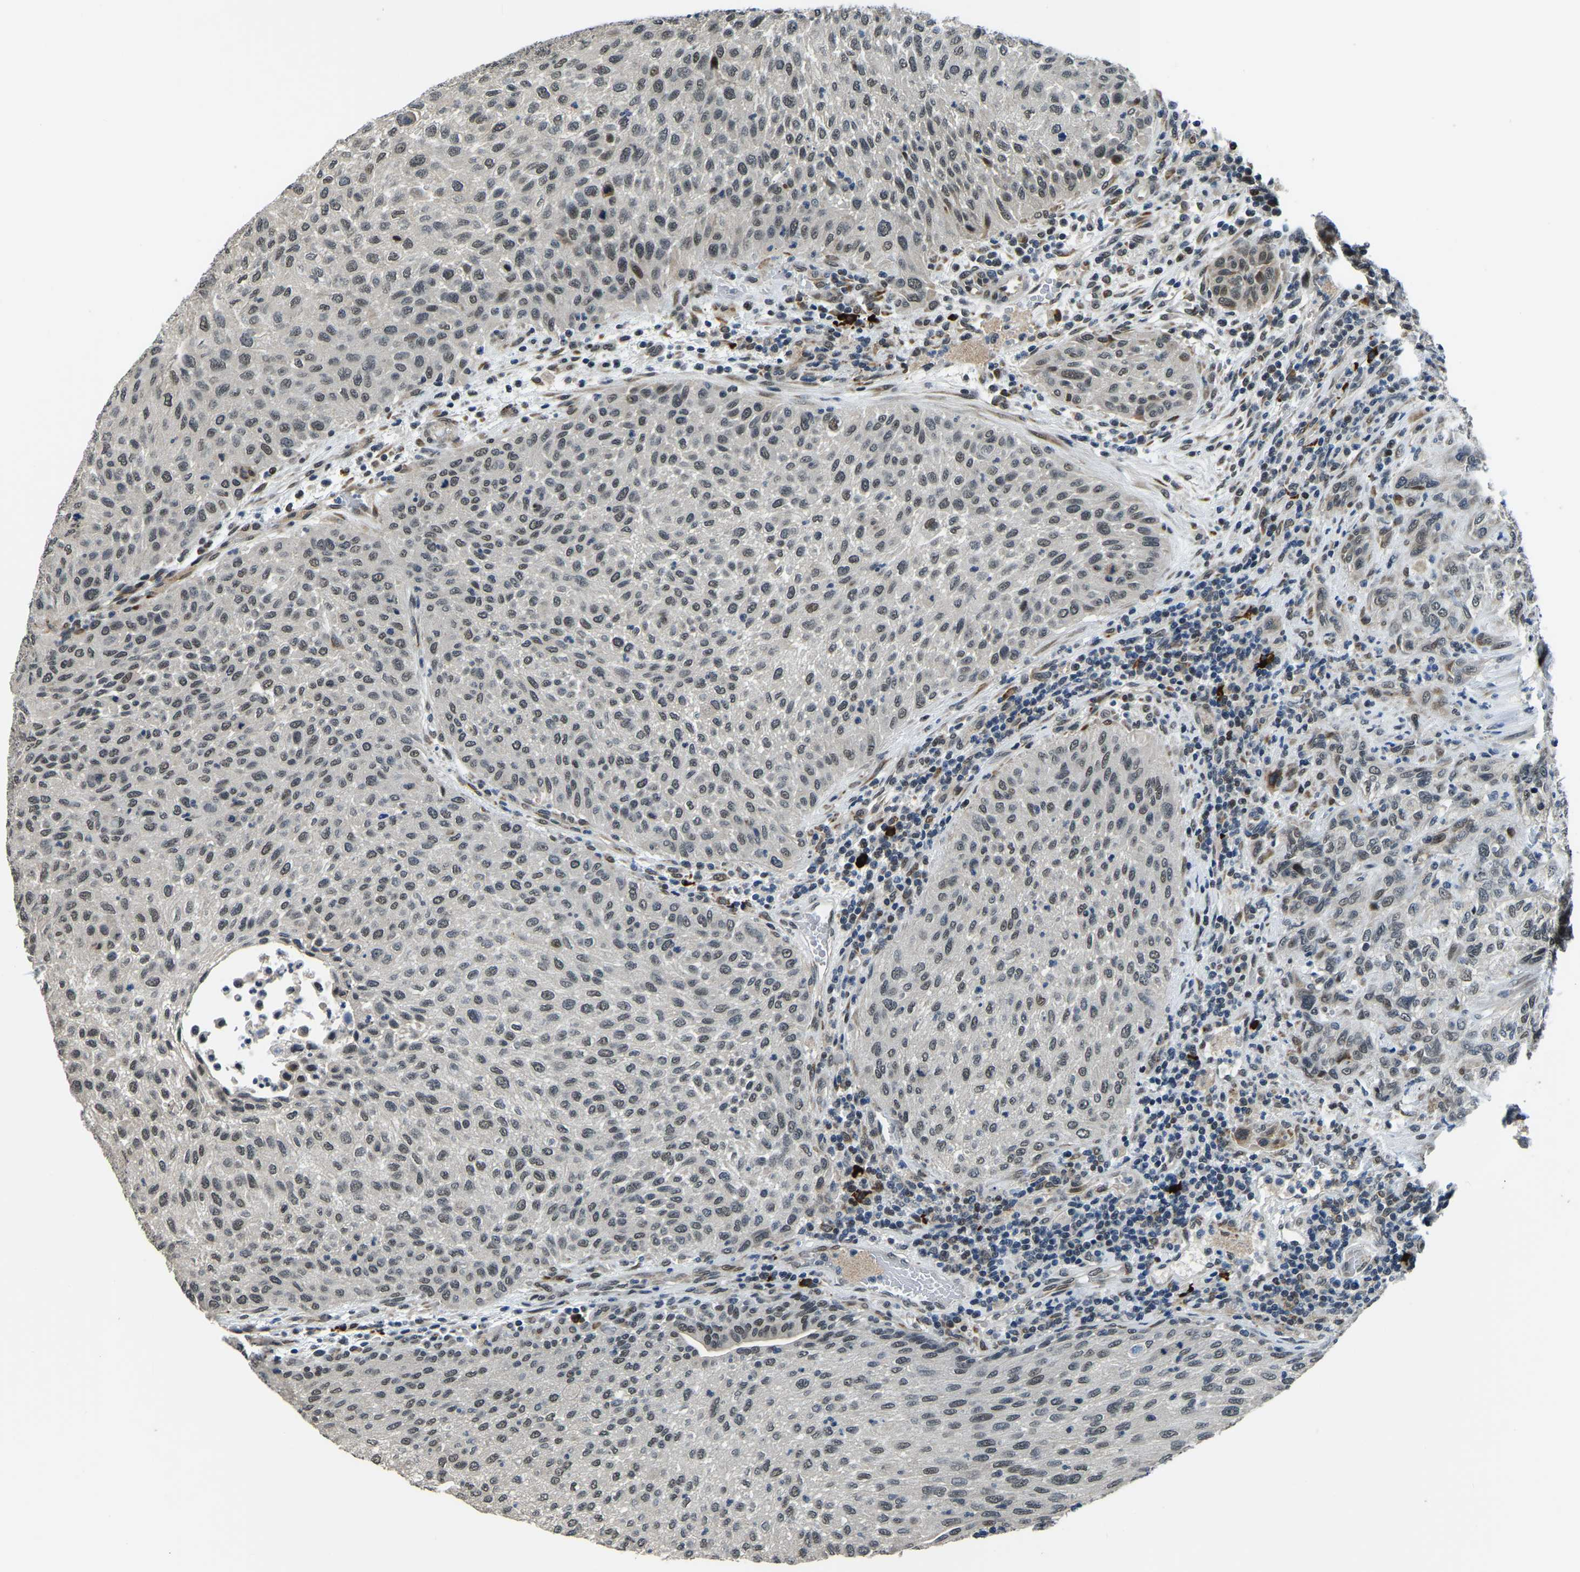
{"staining": {"intensity": "moderate", "quantity": ">75%", "location": "nuclear"}, "tissue": "urothelial cancer", "cell_type": "Tumor cells", "image_type": "cancer", "snomed": [{"axis": "morphology", "description": "Urothelial carcinoma, Low grade"}, {"axis": "morphology", "description": "Urothelial carcinoma, High grade"}, {"axis": "topography", "description": "Urinary bladder"}], "caption": "The immunohistochemical stain highlights moderate nuclear expression in tumor cells of urothelial carcinoma (high-grade) tissue.", "gene": "ING2", "patient": {"sex": "male", "age": 35}}